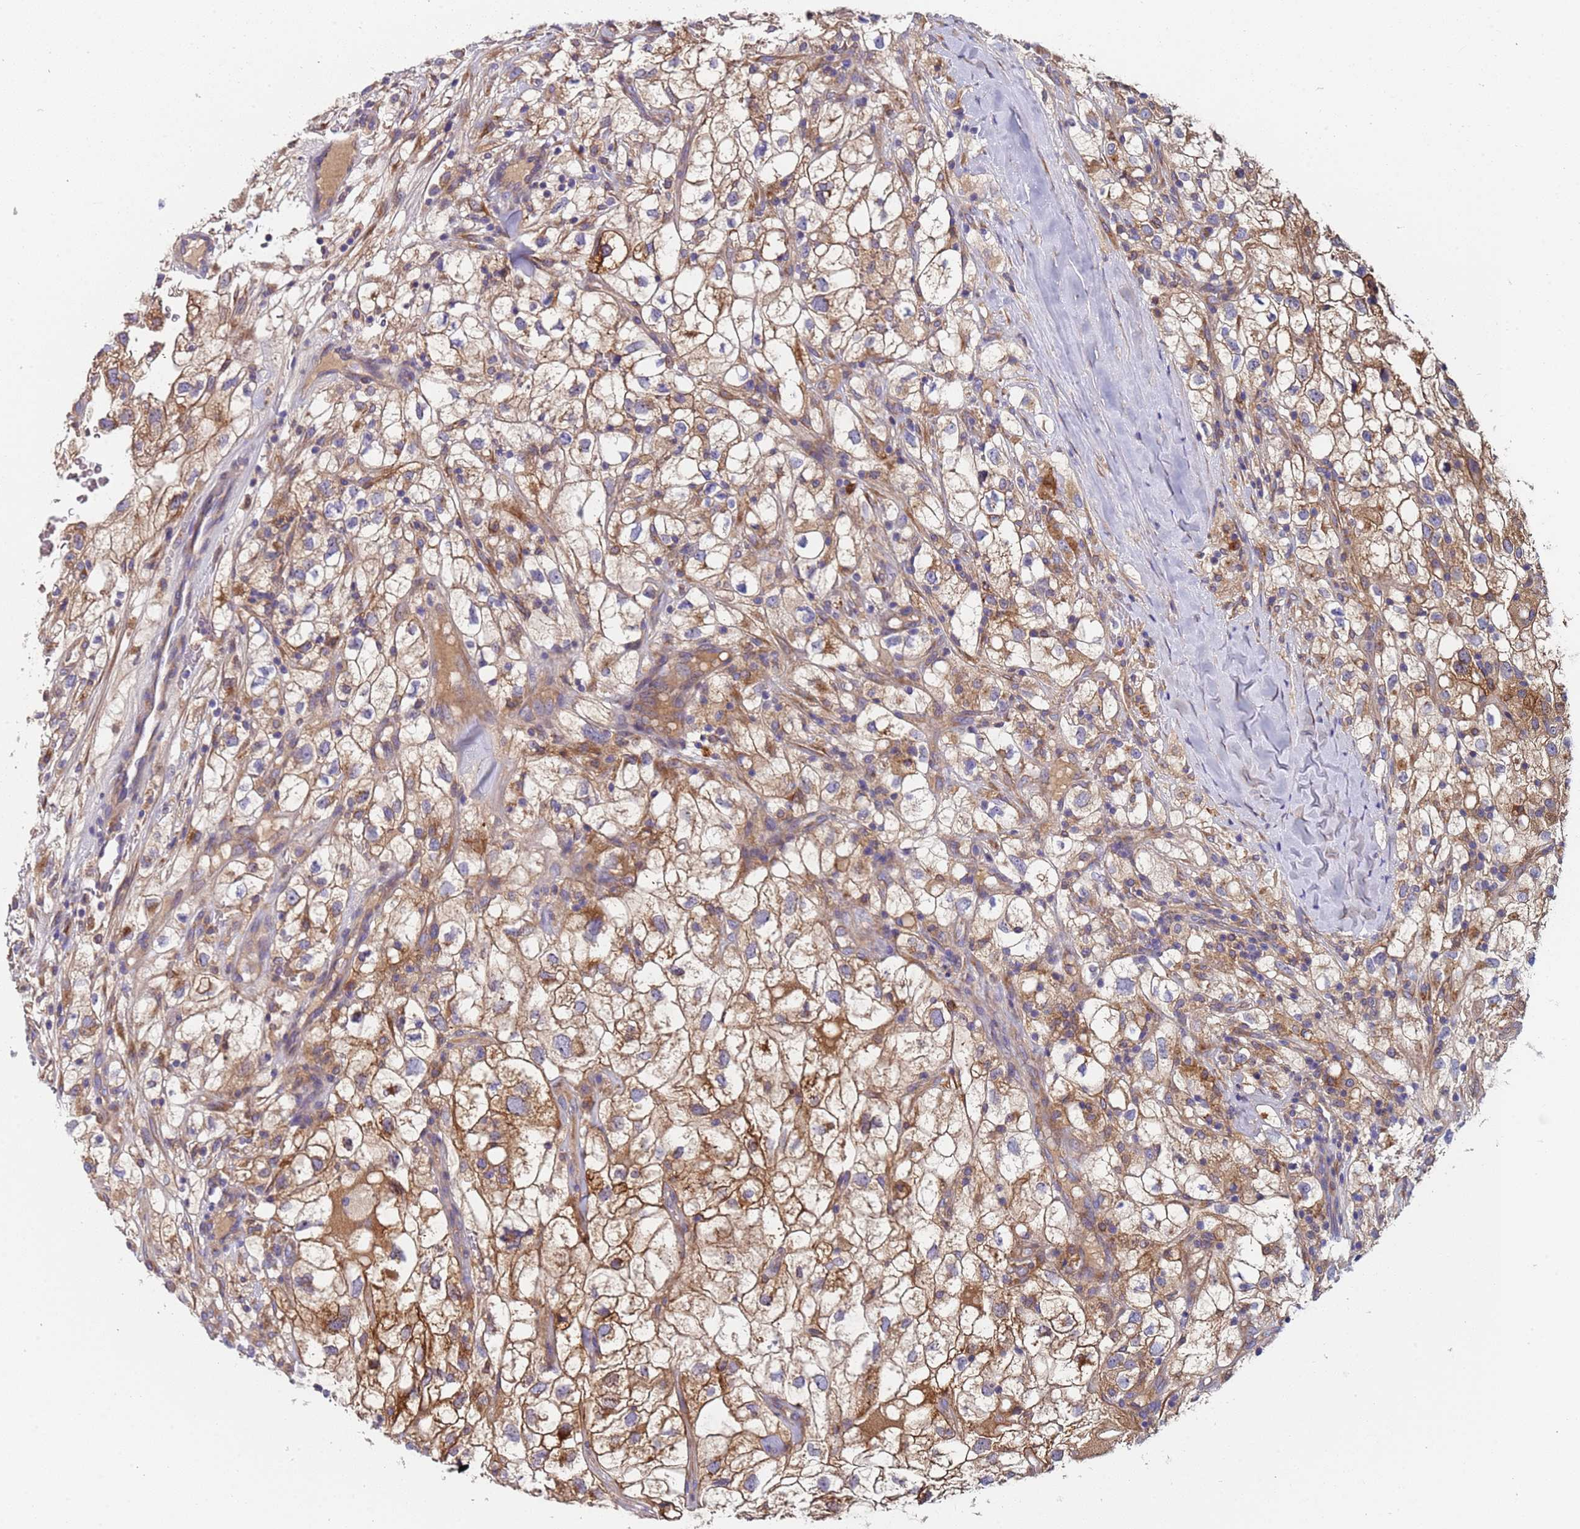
{"staining": {"intensity": "moderate", "quantity": ">75%", "location": "cytoplasmic/membranous"}, "tissue": "renal cancer", "cell_type": "Tumor cells", "image_type": "cancer", "snomed": [{"axis": "morphology", "description": "Adenocarcinoma, NOS"}, {"axis": "topography", "description": "Kidney"}], "caption": "A brown stain highlights moderate cytoplasmic/membranous staining of a protein in human renal cancer (adenocarcinoma) tumor cells.", "gene": "PAQR7", "patient": {"sex": "male", "age": 59}}